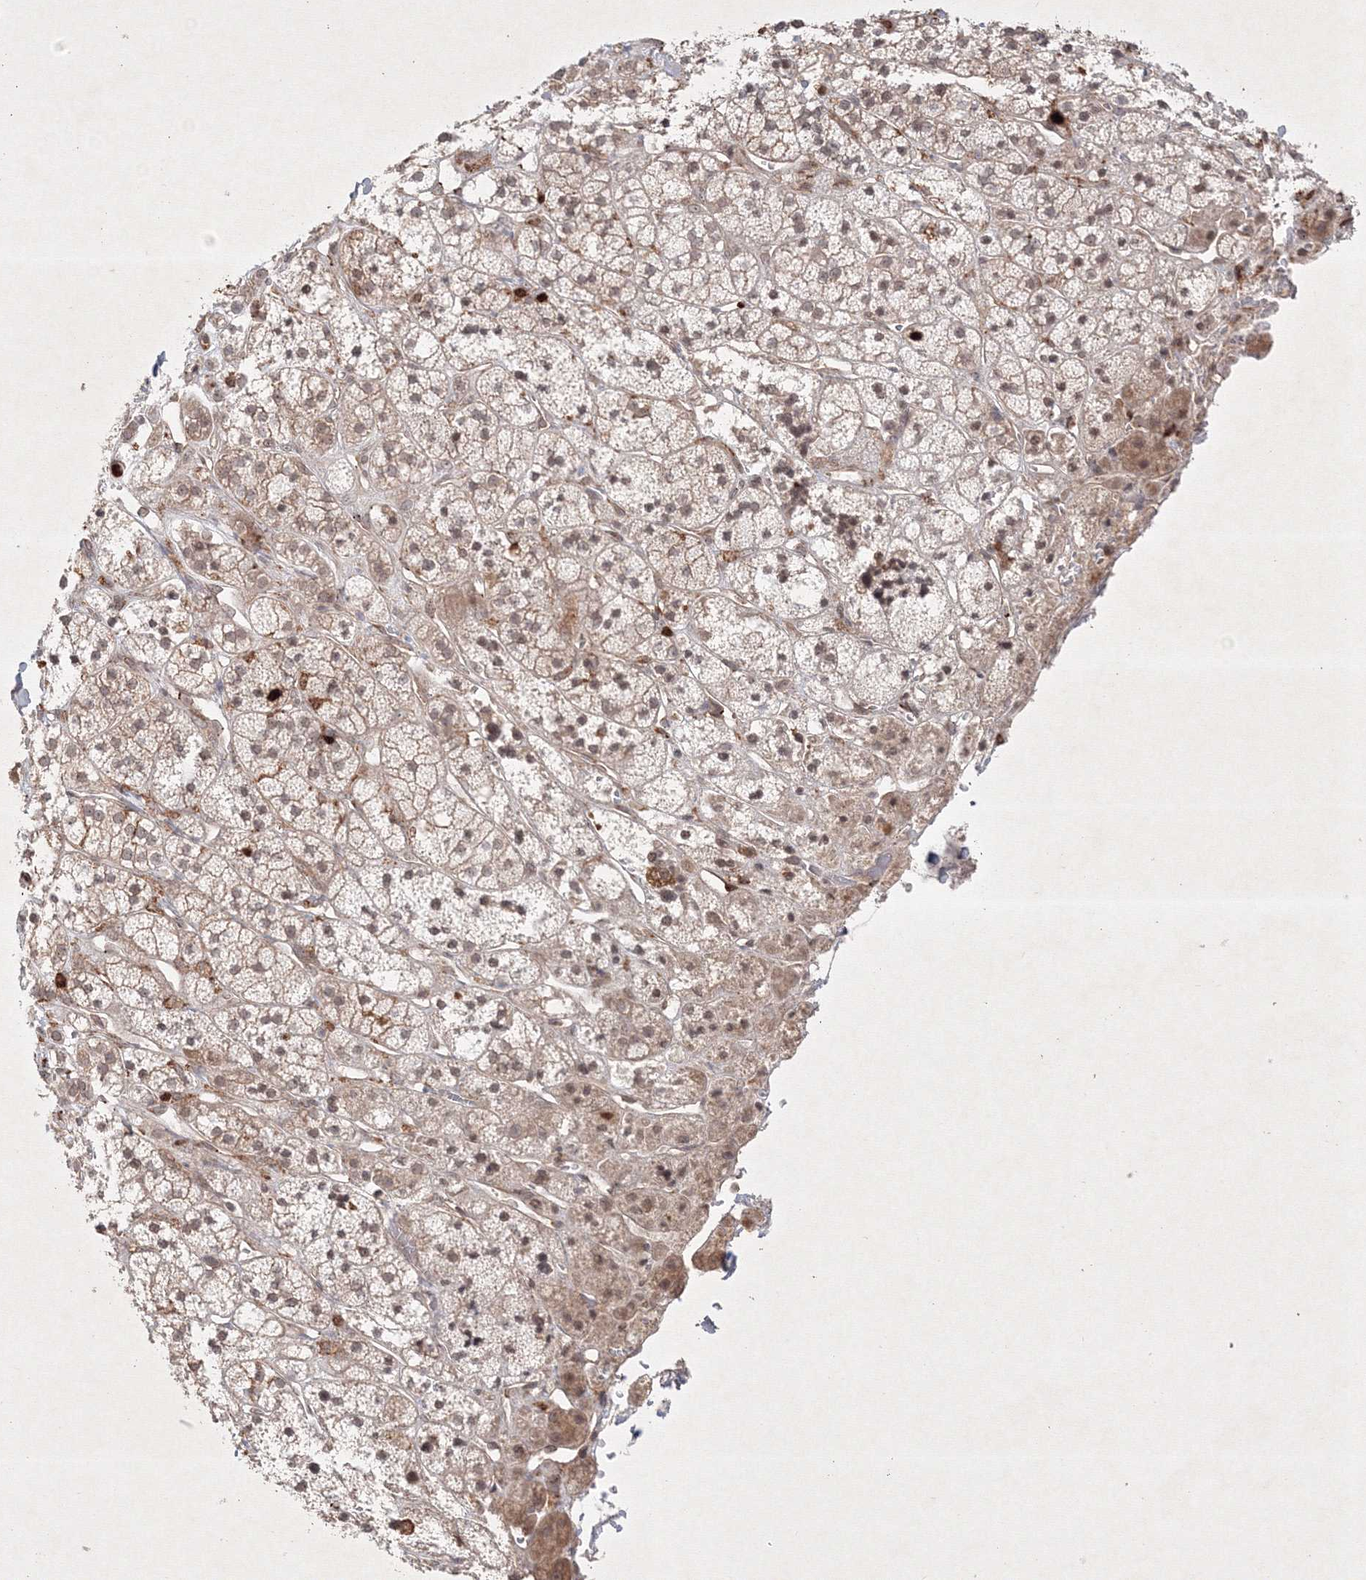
{"staining": {"intensity": "moderate", "quantity": ">75%", "location": "cytoplasmic/membranous,nuclear"}, "tissue": "adrenal gland", "cell_type": "Glandular cells", "image_type": "normal", "snomed": [{"axis": "morphology", "description": "Normal tissue, NOS"}, {"axis": "topography", "description": "Adrenal gland"}], "caption": "Protein expression analysis of benign adrenal gland exhibits moderate cytoplasmic/membranous,nuclear staining in approximately >75% of glandular cells. (brown staining indicates protein expression, while blue staining denotes nuclei).", "gene": "KIF20A", "patient": {"sex": "male", "age": 56}}